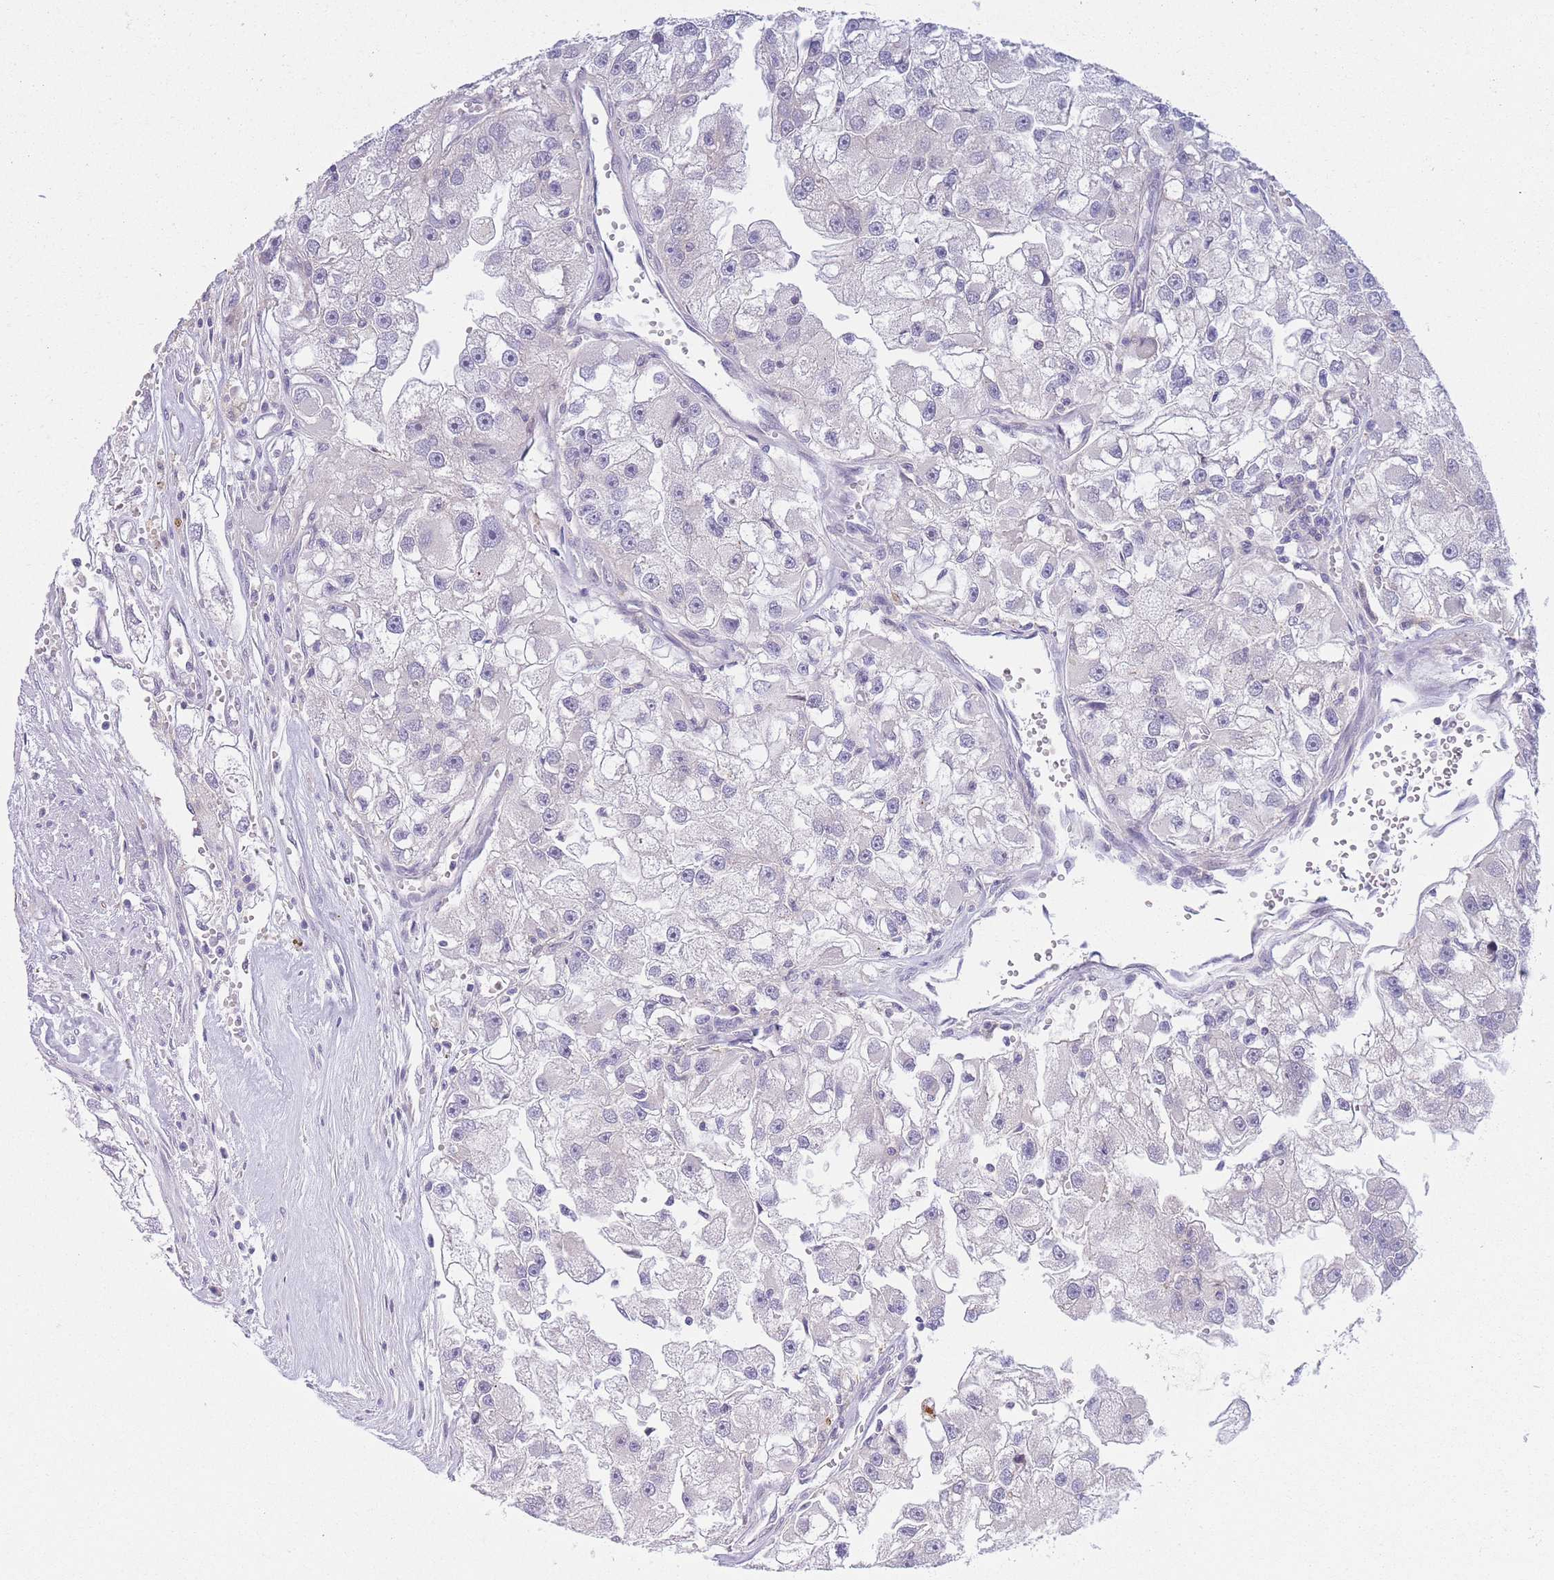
{"staining": {"intensity": "negative", "quantity": "none", "location": "none"}, "tissue": "renal cancer", "cell_type": "Tumor cells", "image_type": "cancer", "snomed": [{"axis": "morphology", "description": "Adenocarcinoma, NOS"}, {"axis": "topography", "description": "Kidney"}], "caption": "High magnification brightfield microscopy of renal cancer (adenocarcinoma) stained with DAB (3,3'-diaminobenzidine) (brown) and counterstained with hematoxylin (blue): tumor cells show no significant staining.", "gene": "C9orf152", "patient": {"sex": "male", "age": 63}}